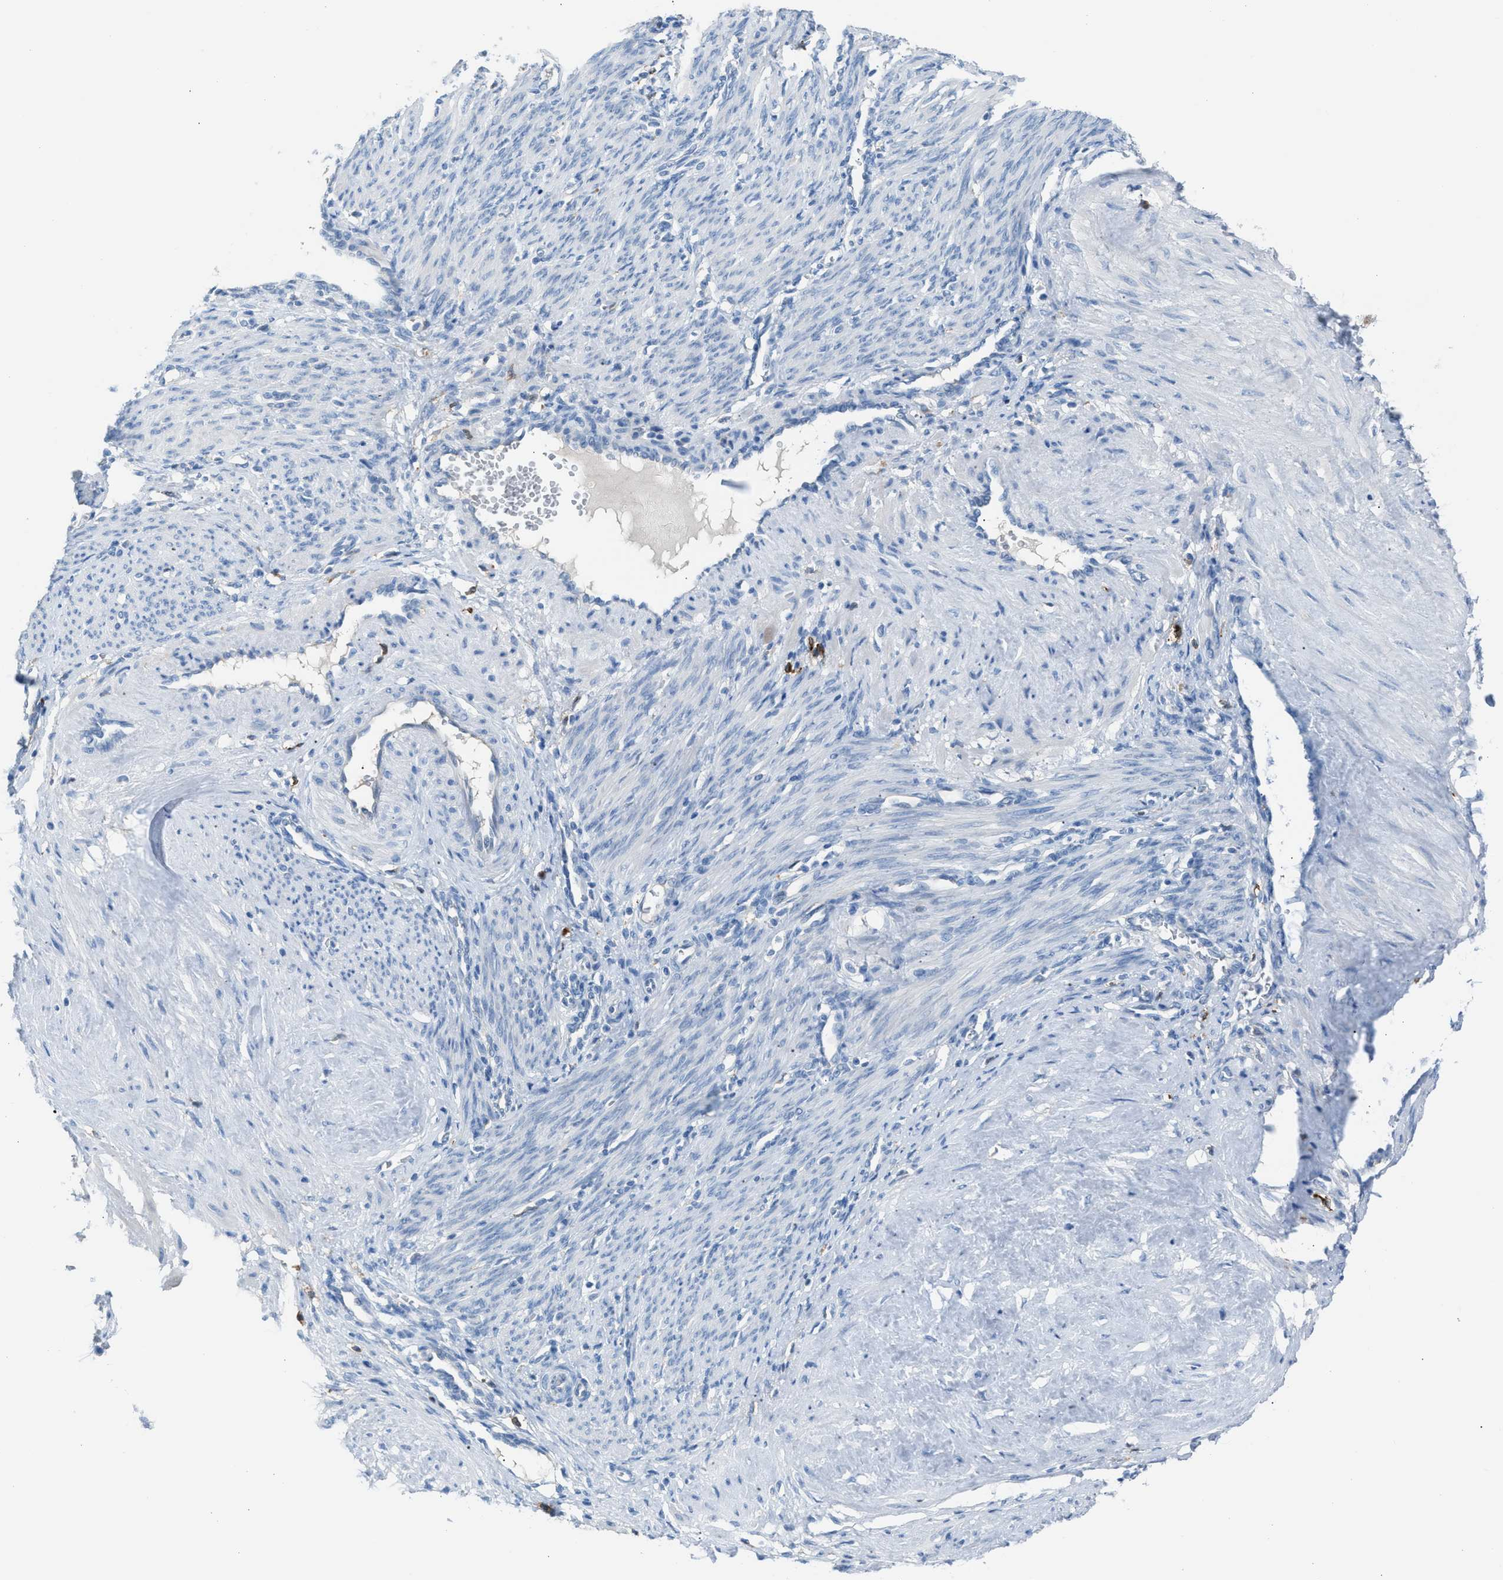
{"staining": {"intensity": "negative", "quantity": "none", "location": "none"}, "tissue": "smooth muscle", "cell_type": "Smooth muscle cells", "image_type": "normal", "snomed": [{"axis": "morphology", "description": "Normal tissue, NOS"}, {"axis": "topography", "description": "Endometrium"}], "caption": "Immunohistochemistry (IHC) micrograph of normal smooth muscle stained for a protein (brown), which shows no expression in smooth muscle cells.", "gene": "CLEC10A", "patient": {"sex": "female", "age": 33}}